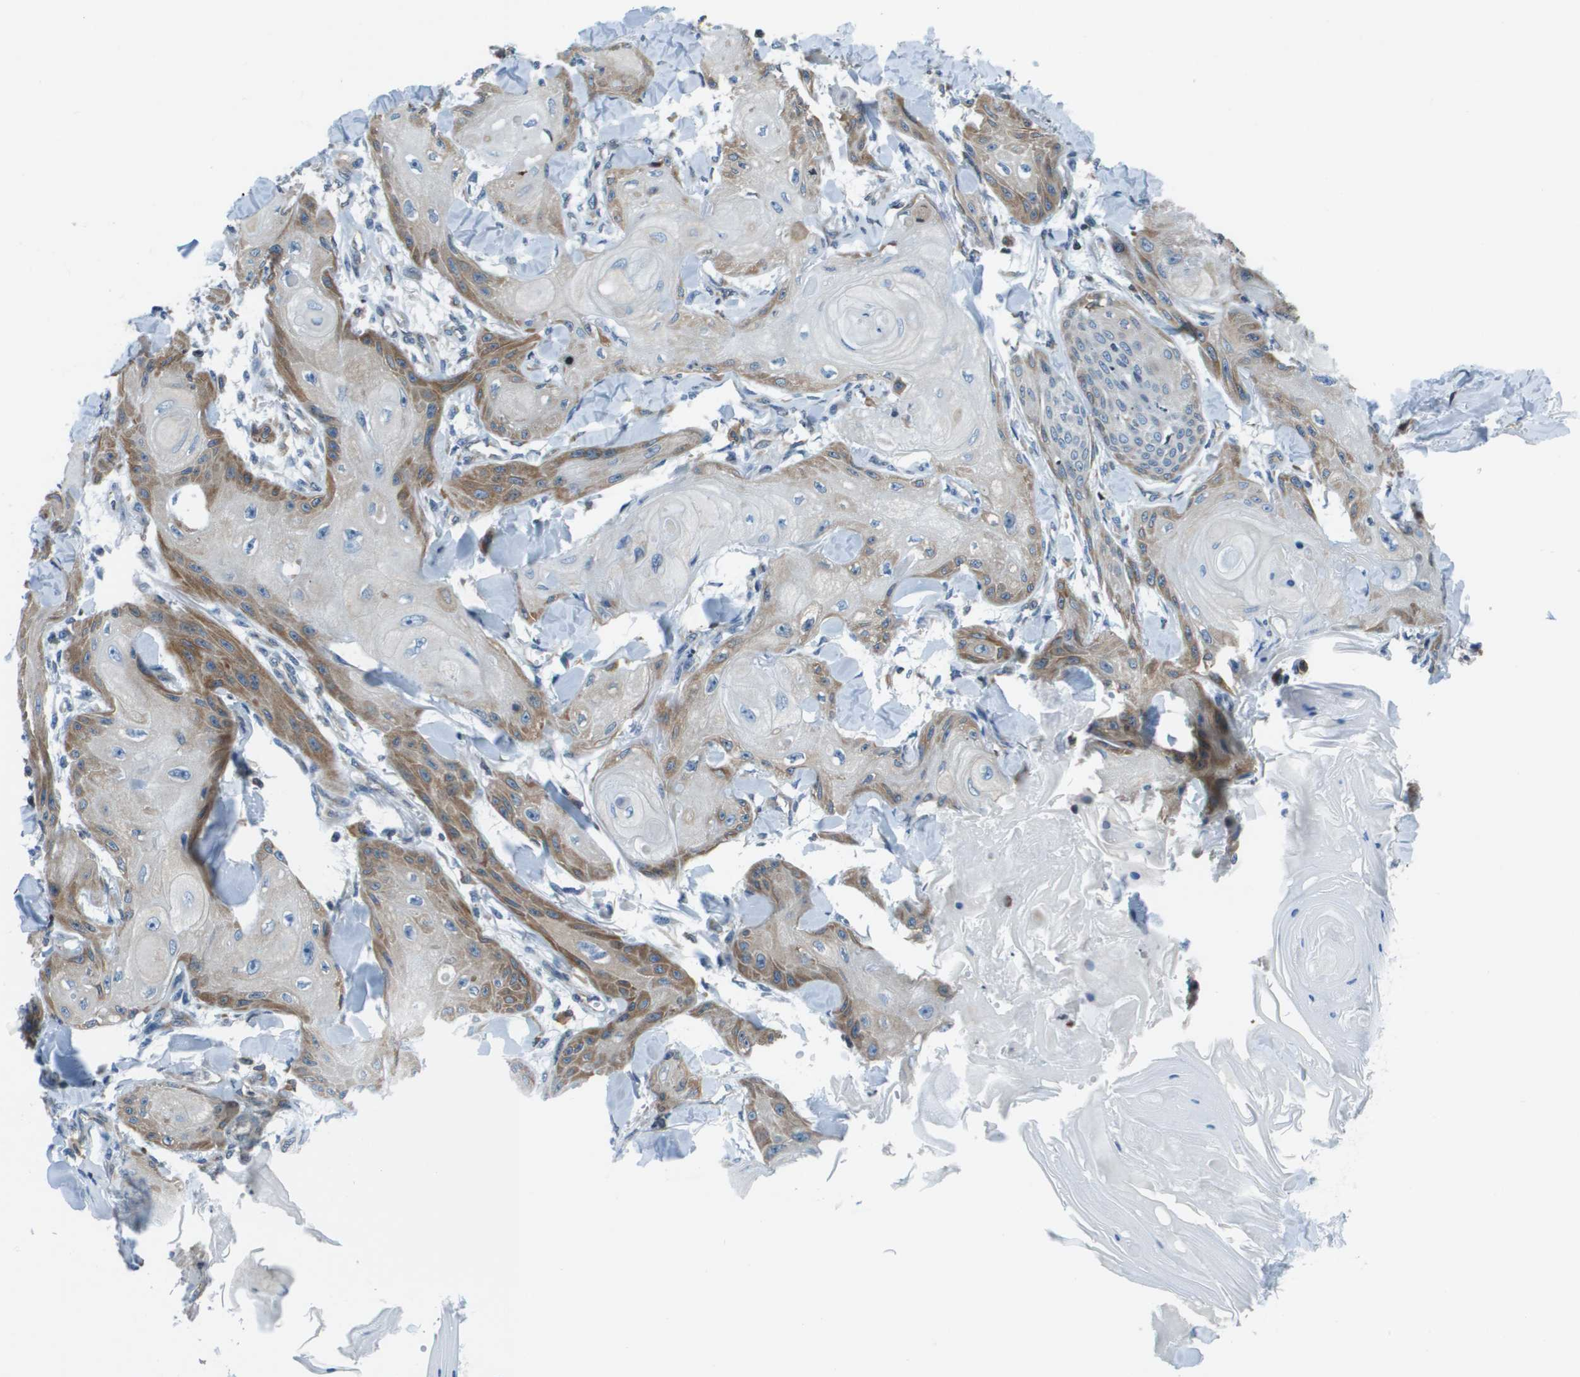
{"staining": {"intensity": "moderate", "quantity": "<25%", "location": "cytoplasmic/membranous"}, "tissue": "skin cancer", "cell_type": "Tumor cells", "image_type": "cancer", "snomed": [{"axis": "morphology", "description": "Squamous cell carcinoma, NOS"}, {"axis": "topography", "description": "Skin"}], "caption": "Tumor cells reveal moderate cytoplasmic/membranous positivity in approximately <25% of cells in skin squamous cell carcinoma. (DAB = brown stain, brightfield microscopy at high magnification).", "gene": "ESYT1", "patient": {"sex": "male", "age": 74}}